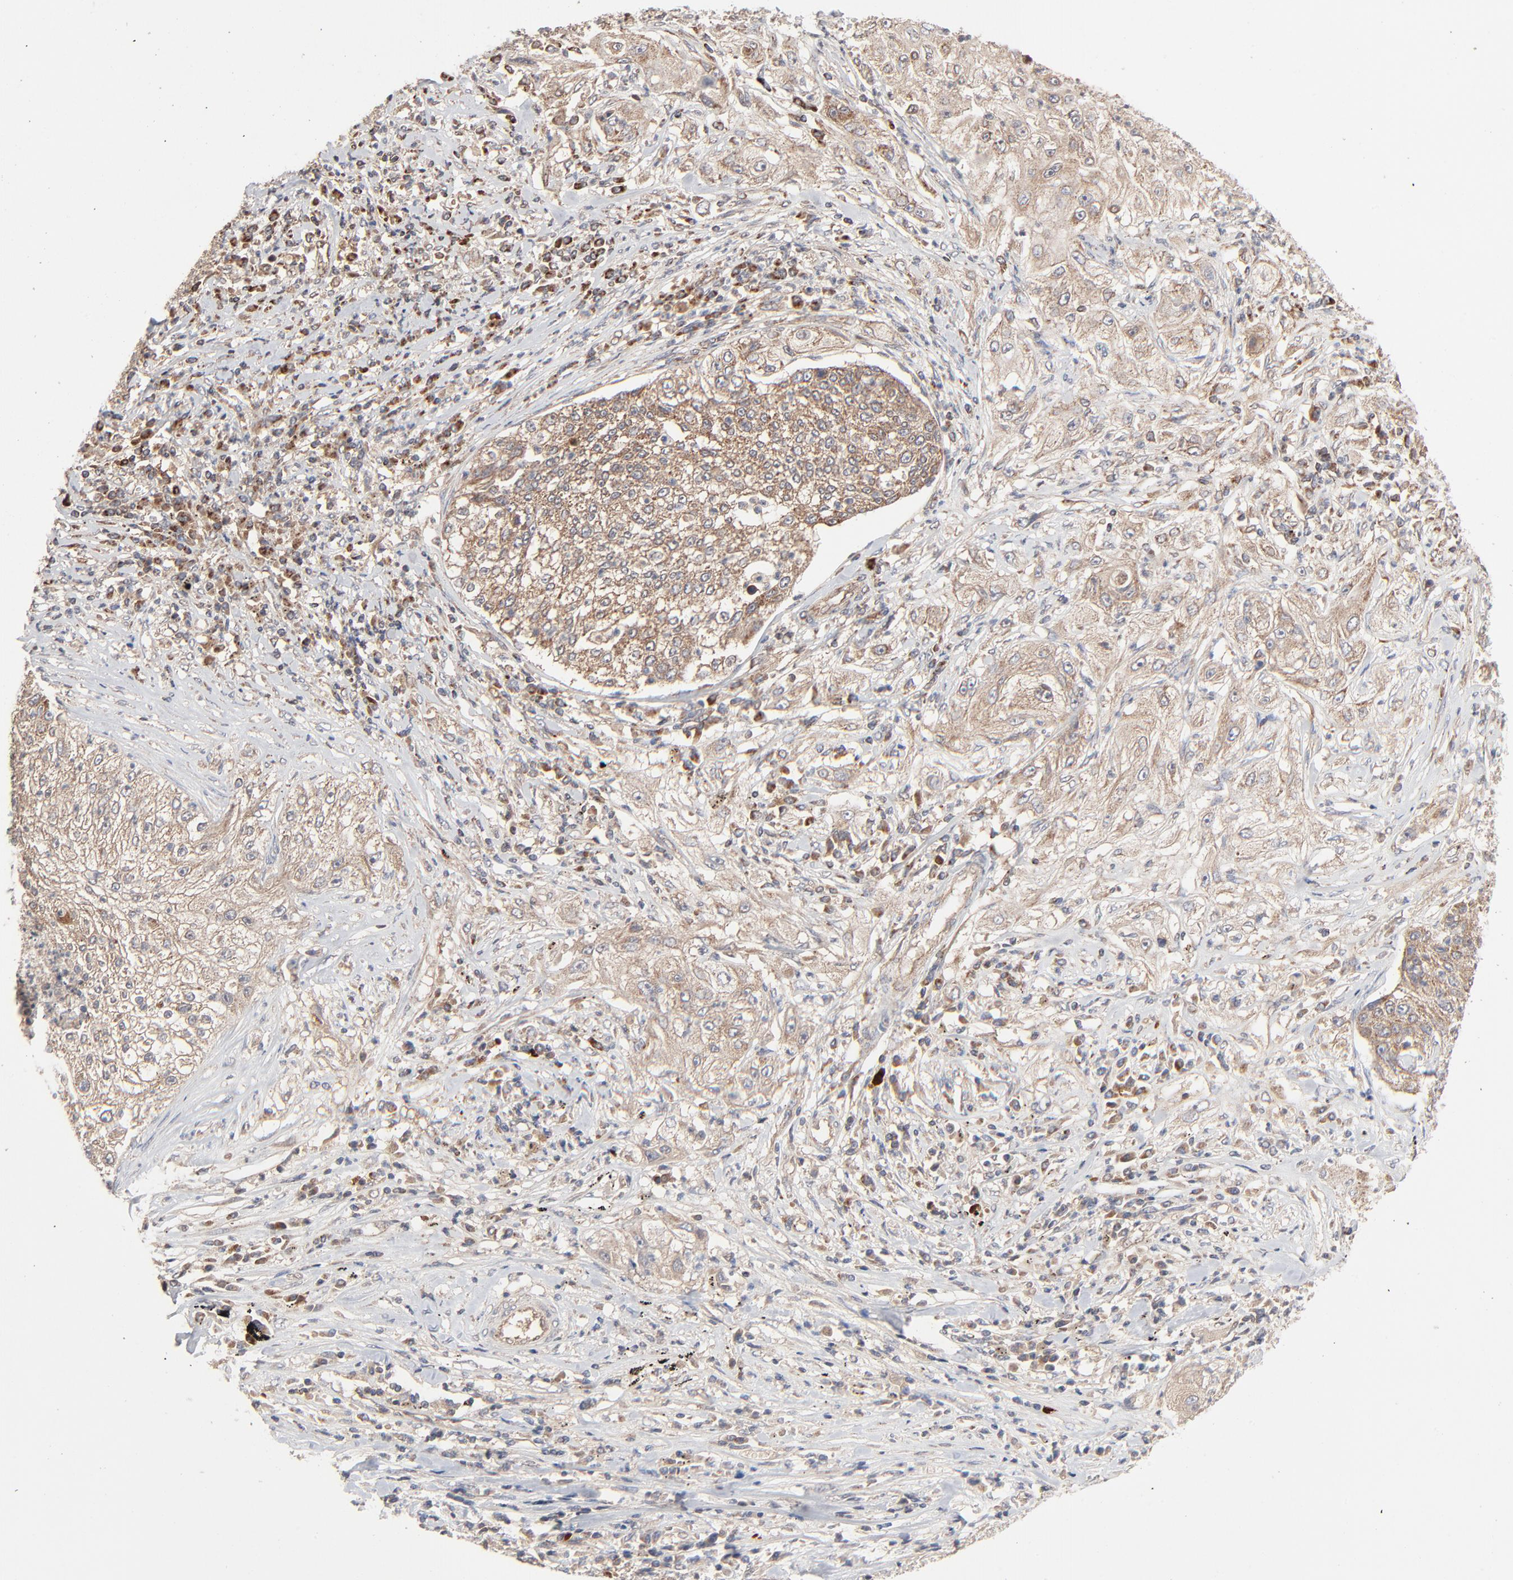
{"staining": {"intensity": "moderate", "quantity": "25%-75%", "location": "cytoplasmic/membranous"}, "tissue": "lung cancer", "cell_type": "Tumor cells", "image_type": "cancer", "snomed": [{"axis": "morphology", "description": "Inflammation, NOS"}, {"axis": "morphology", "description": "Squamous cell carcinoma, NOS"}, {"axis": "topography", "description": "Lymph node"}, {"axis": "topography", "description": "Soft tissue"}, {"axis": "topography", "description": "Lung"}], "caption": "Immunohistochemistry photomicrograph of squamous cell carcinoma (lung) stained for a protein (brown), which exhibits medium levels of moderate cytoplasmic/membranous staining in about 25%-75% of tumor cells.", "gene": "ABLIM3", "patient": {"sex": "male", "age": 66}}